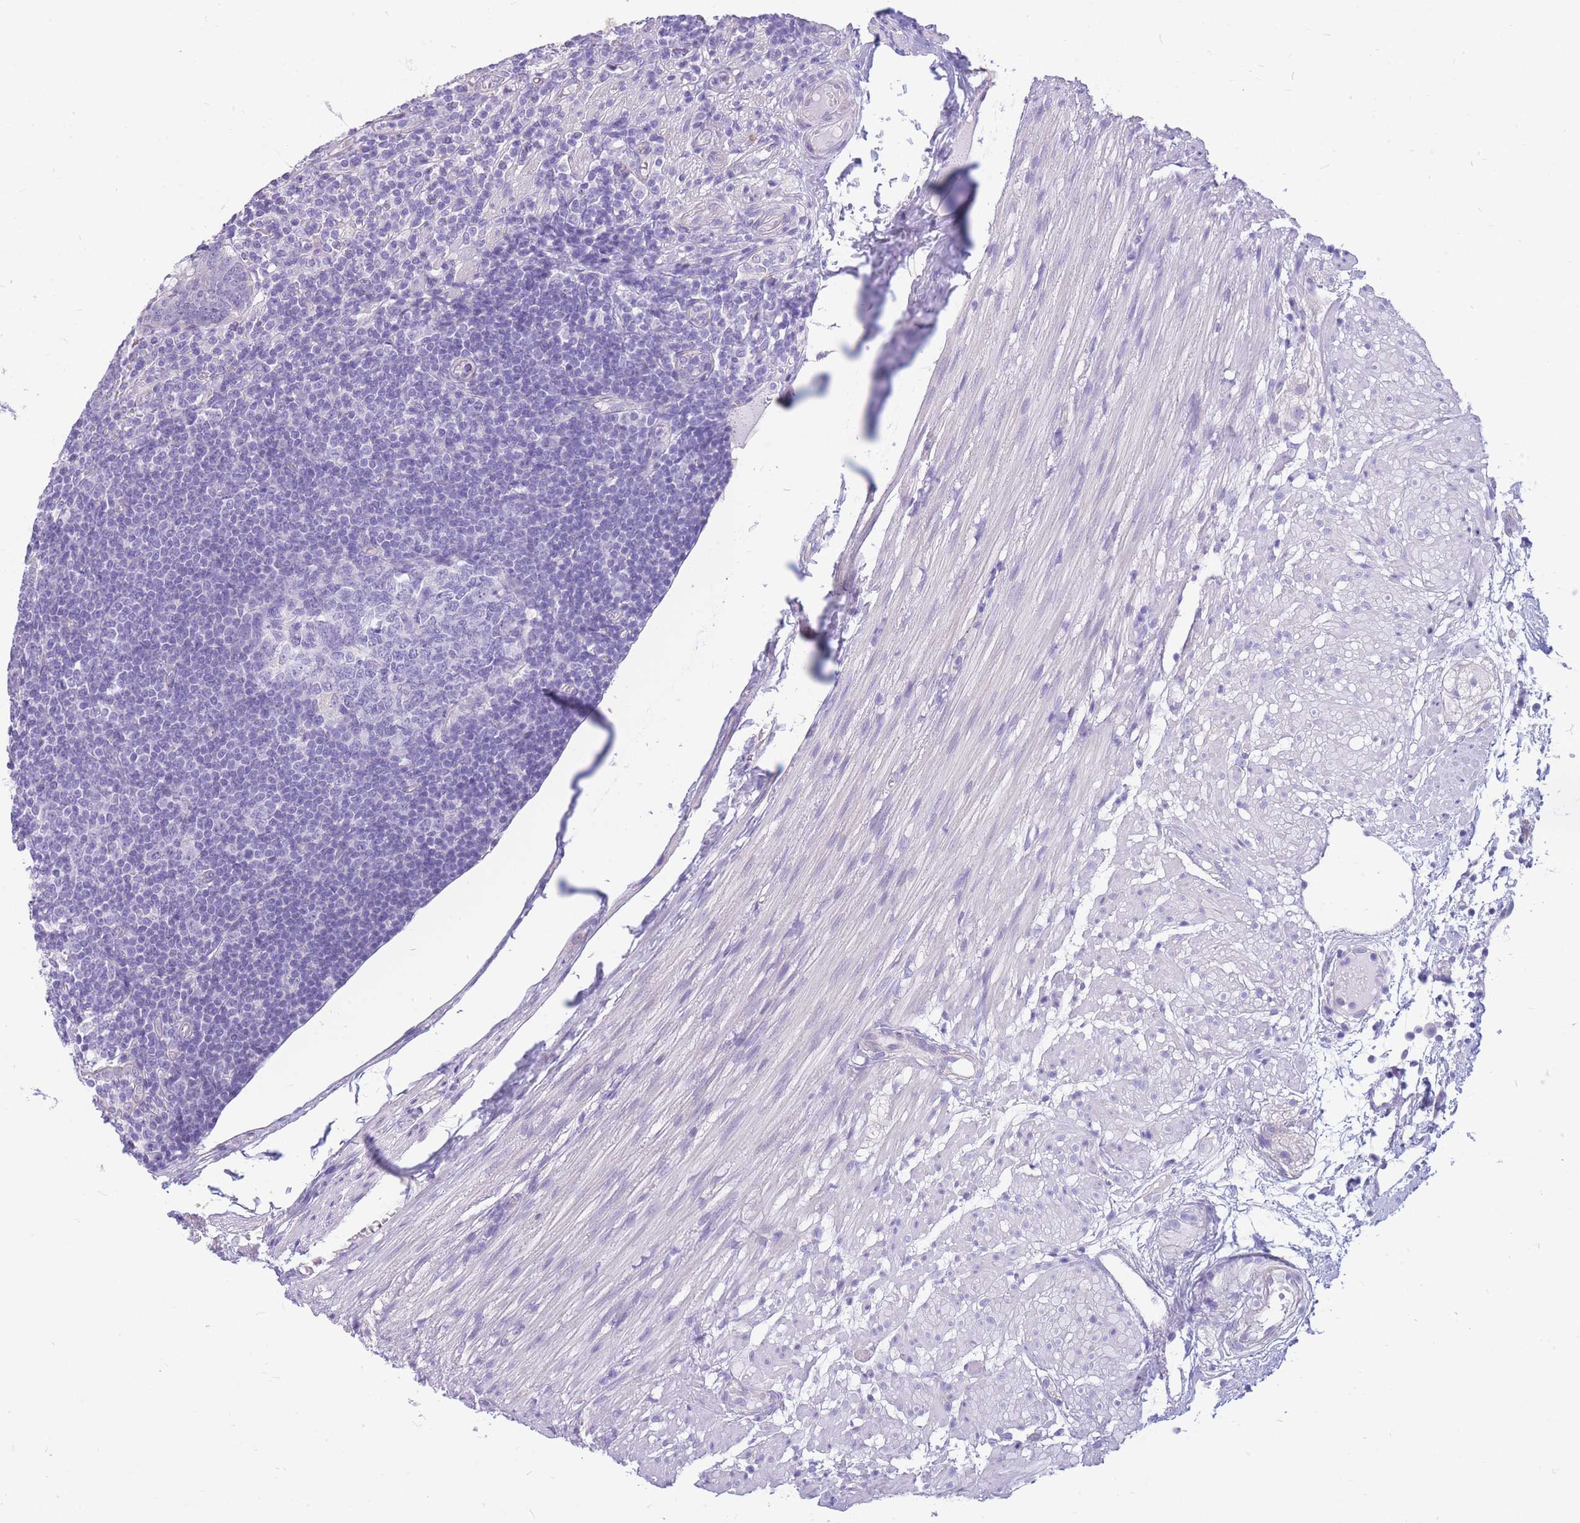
{"staining": {"intensity": "weak", "quantity": "<25%", "location": "cytoplasmic/membranous"}, "tissue": "appendix", "cell_type": "Glandular cells", "image_type": "normal", "snomed": [{"axis": "morphology", "description": "Normal tissue, NOS"}, {"axis": "topography", "description": "Appendix"}], "caption": "DAB (3,3'-diaminobenzidine) immunohistochemical staining of unremarkable appendix reveals no significant staining in glandular cells. (Brightfield microscopy of DAB (3,3'-diaminobenzidine) IHC at high magnification).", "gene": "ZNF311", "patient": {"sex": "male", "age": 83}}